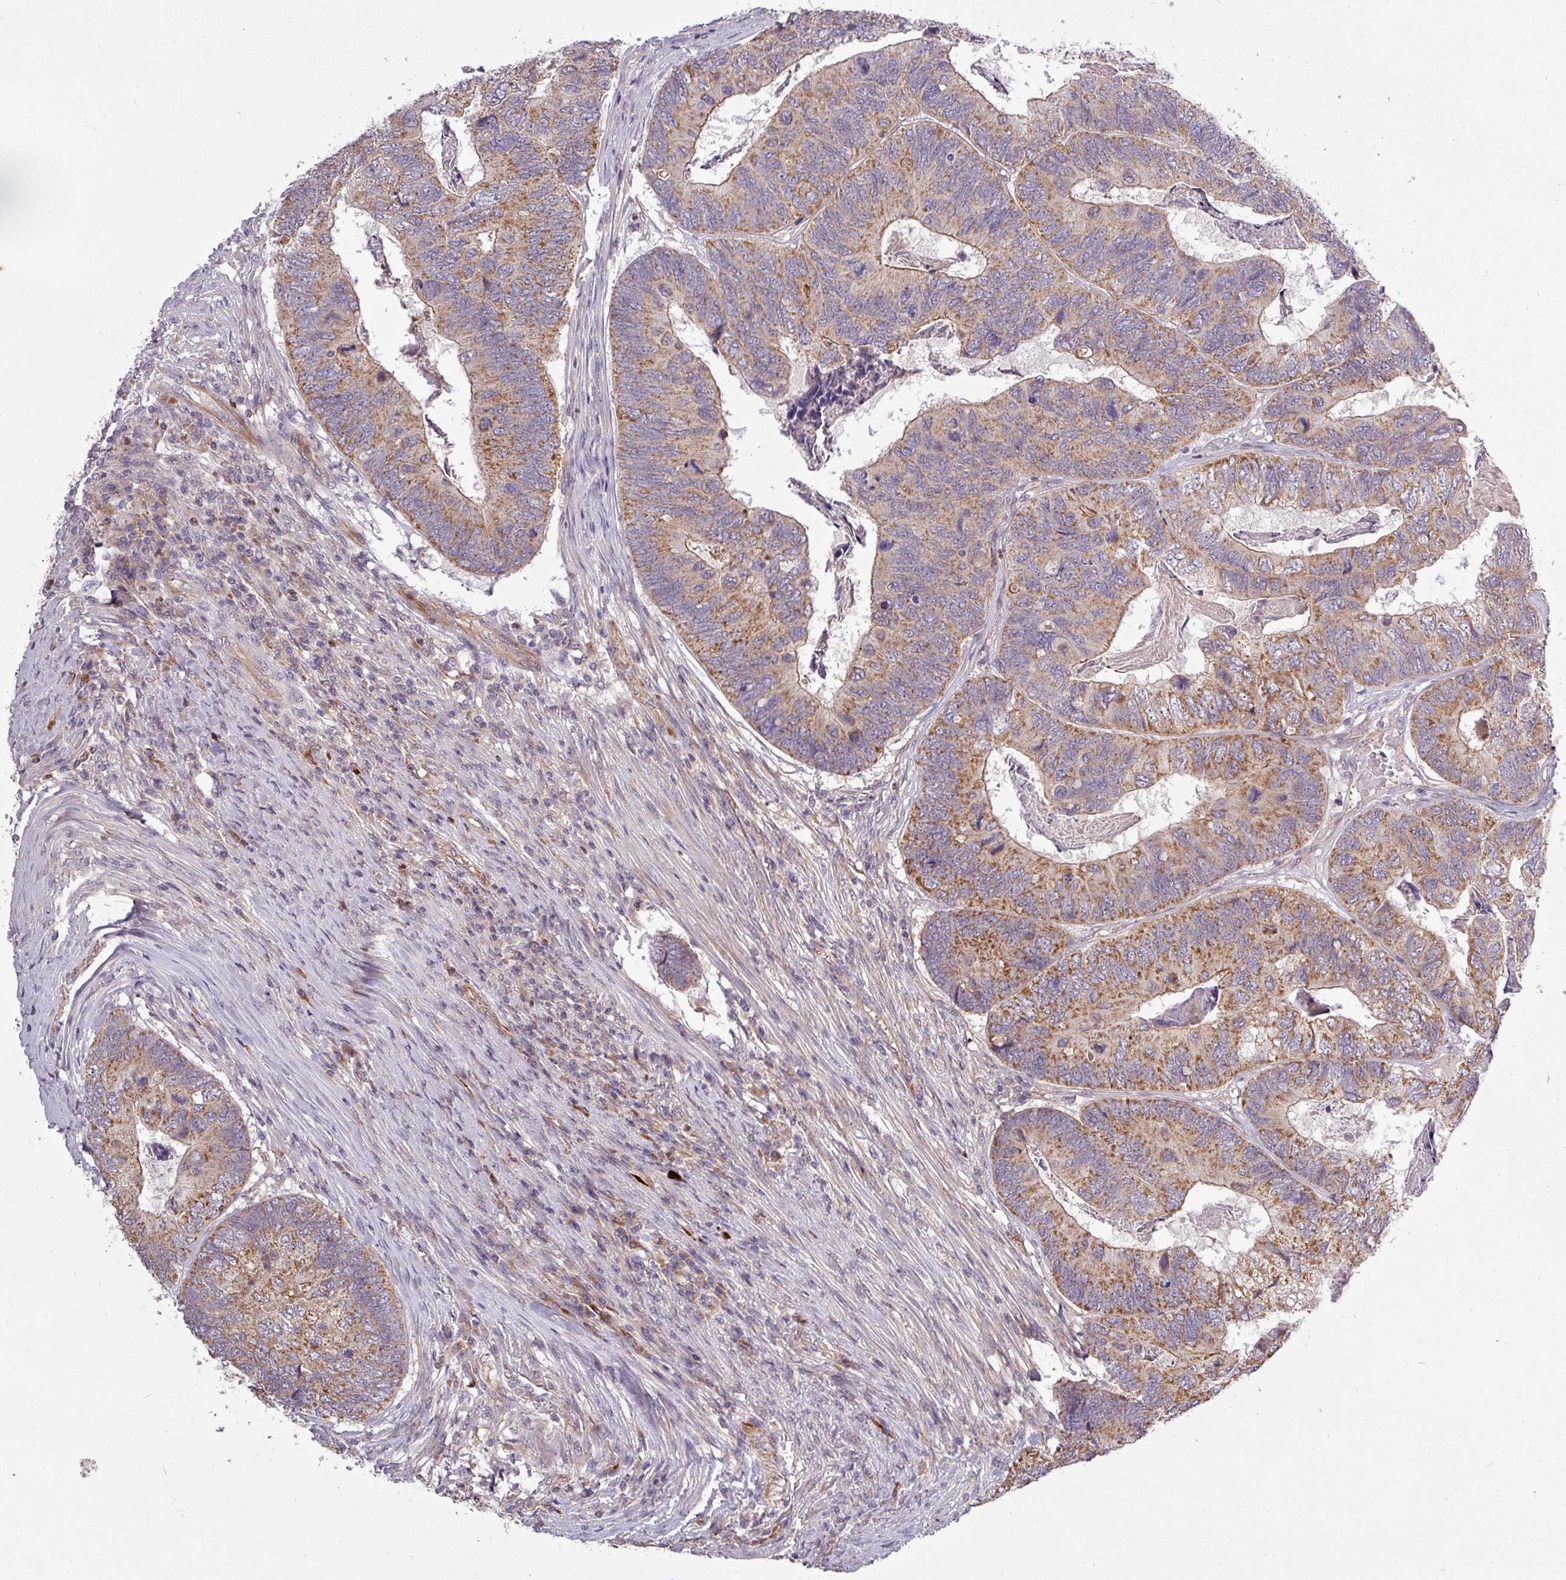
{"staining": {"intensity": "moderate", "quantity": ">75%", "location": "cytoplasmic/membranous"}, "tissue": "colorectal cancer", "cell_type": "Tumor cells", "image_type": "cancer", "snomed": [{"axis": "morphology", "description": "Adenocarcinoma, NOS"}, {"axis": "topography", "description": "Colon"}], "caption": "Immunohistochemistry (IHC) (DAB (3,3'-diaminobenzidine)) staining of human adenocarcinoma (colorectal) displays moderate cytoplasmic/membranous protein staining in about >75% of tumor cells.", "gene": "PAPLN", "patient": {"sex": "female", "age": 67}}